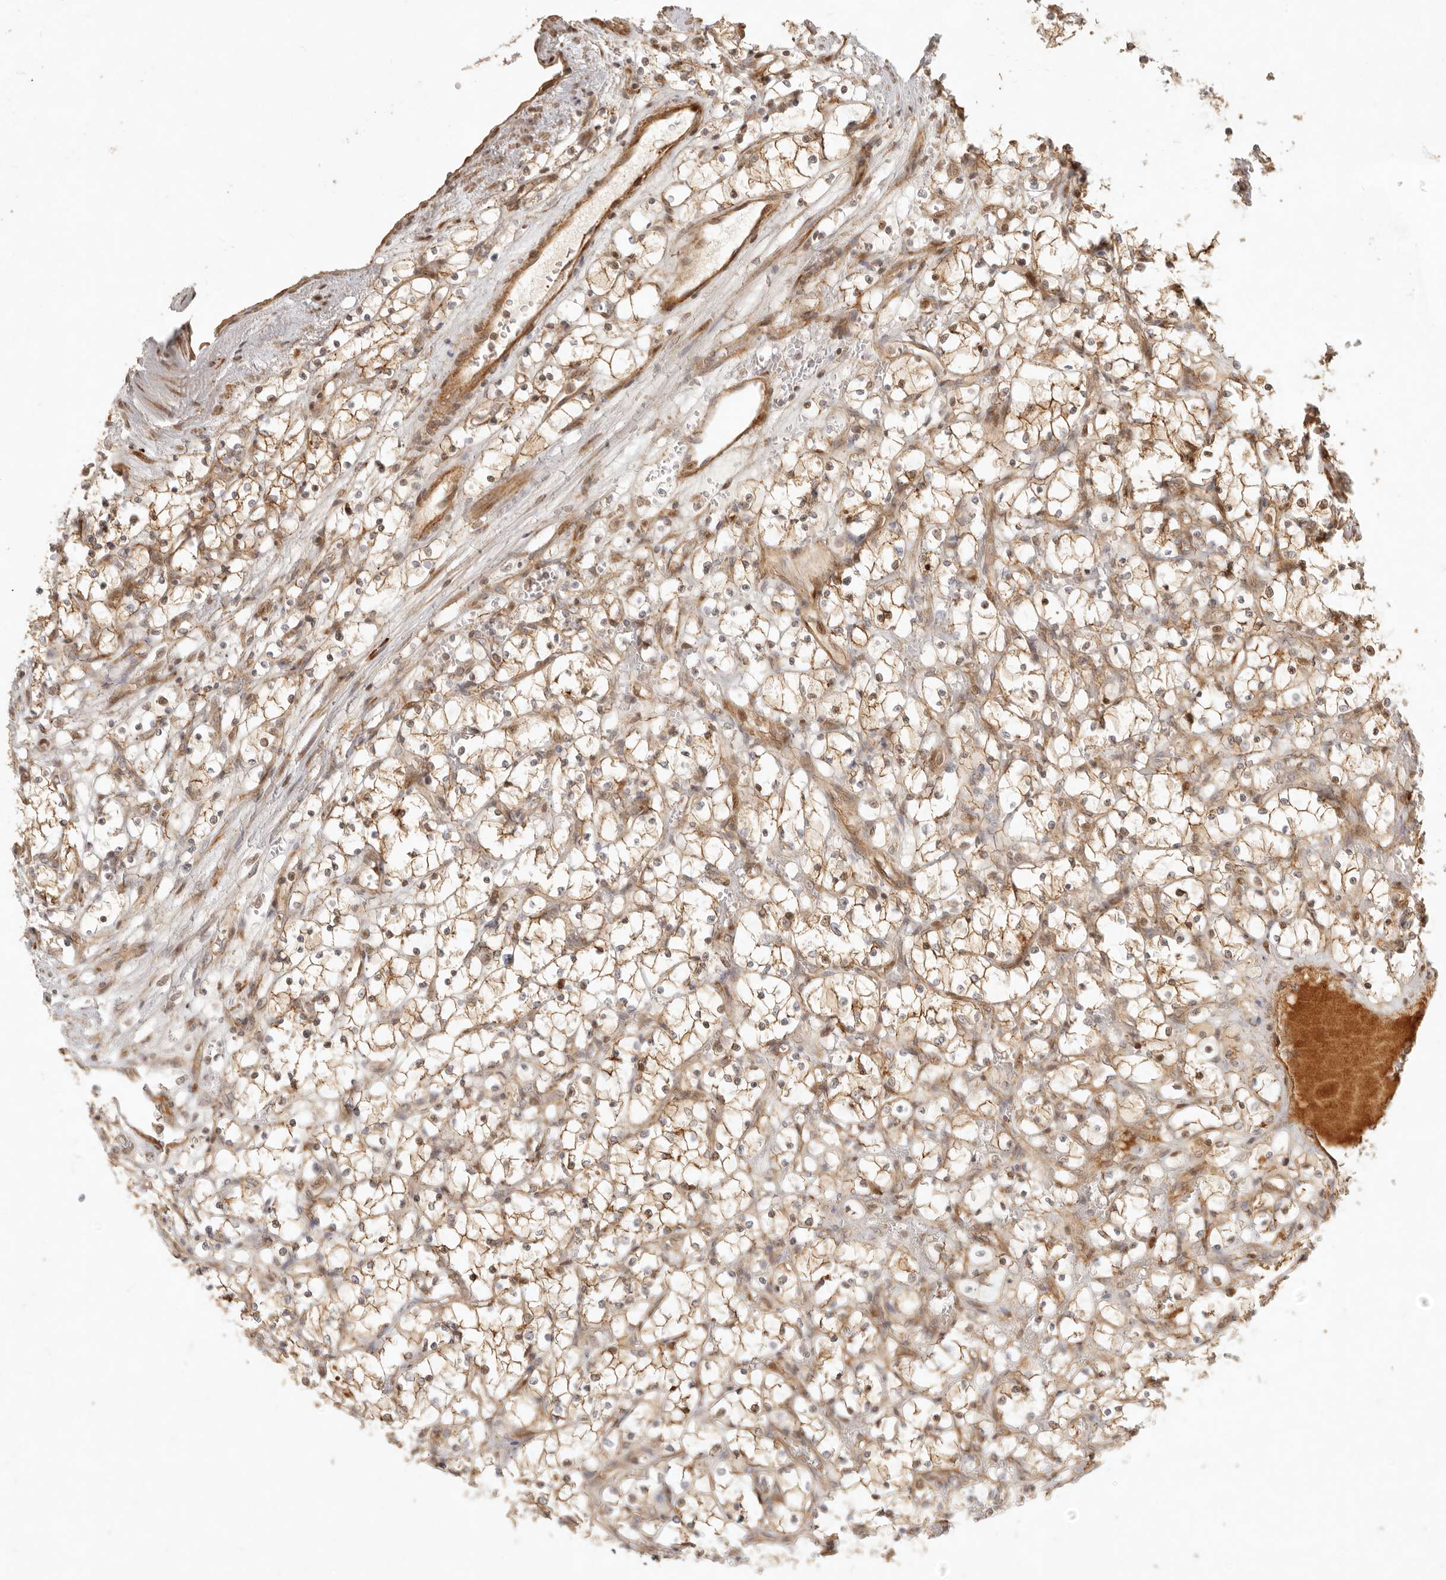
{"staining": {"intensity": "moderate", "quantity": ">75%", "location": "cytoplasmic/membranous"}, "tissue": "renal cancer", "cell_type": "Tumor cells", "image_type": "cancer", "snomed": [{"axis": "morphology", "description": "Adenocarcinoma, NOS"}, {"axis": "topography", "description": "Kidney"}], "caption": "Tumor cells exhibit moderate cytoplasmic/membranous expression in approximately >75% of cells in adenocarcinoma (renal).", "gene": "KLHL38", "patient": {"sex": "female", "age": 69}}